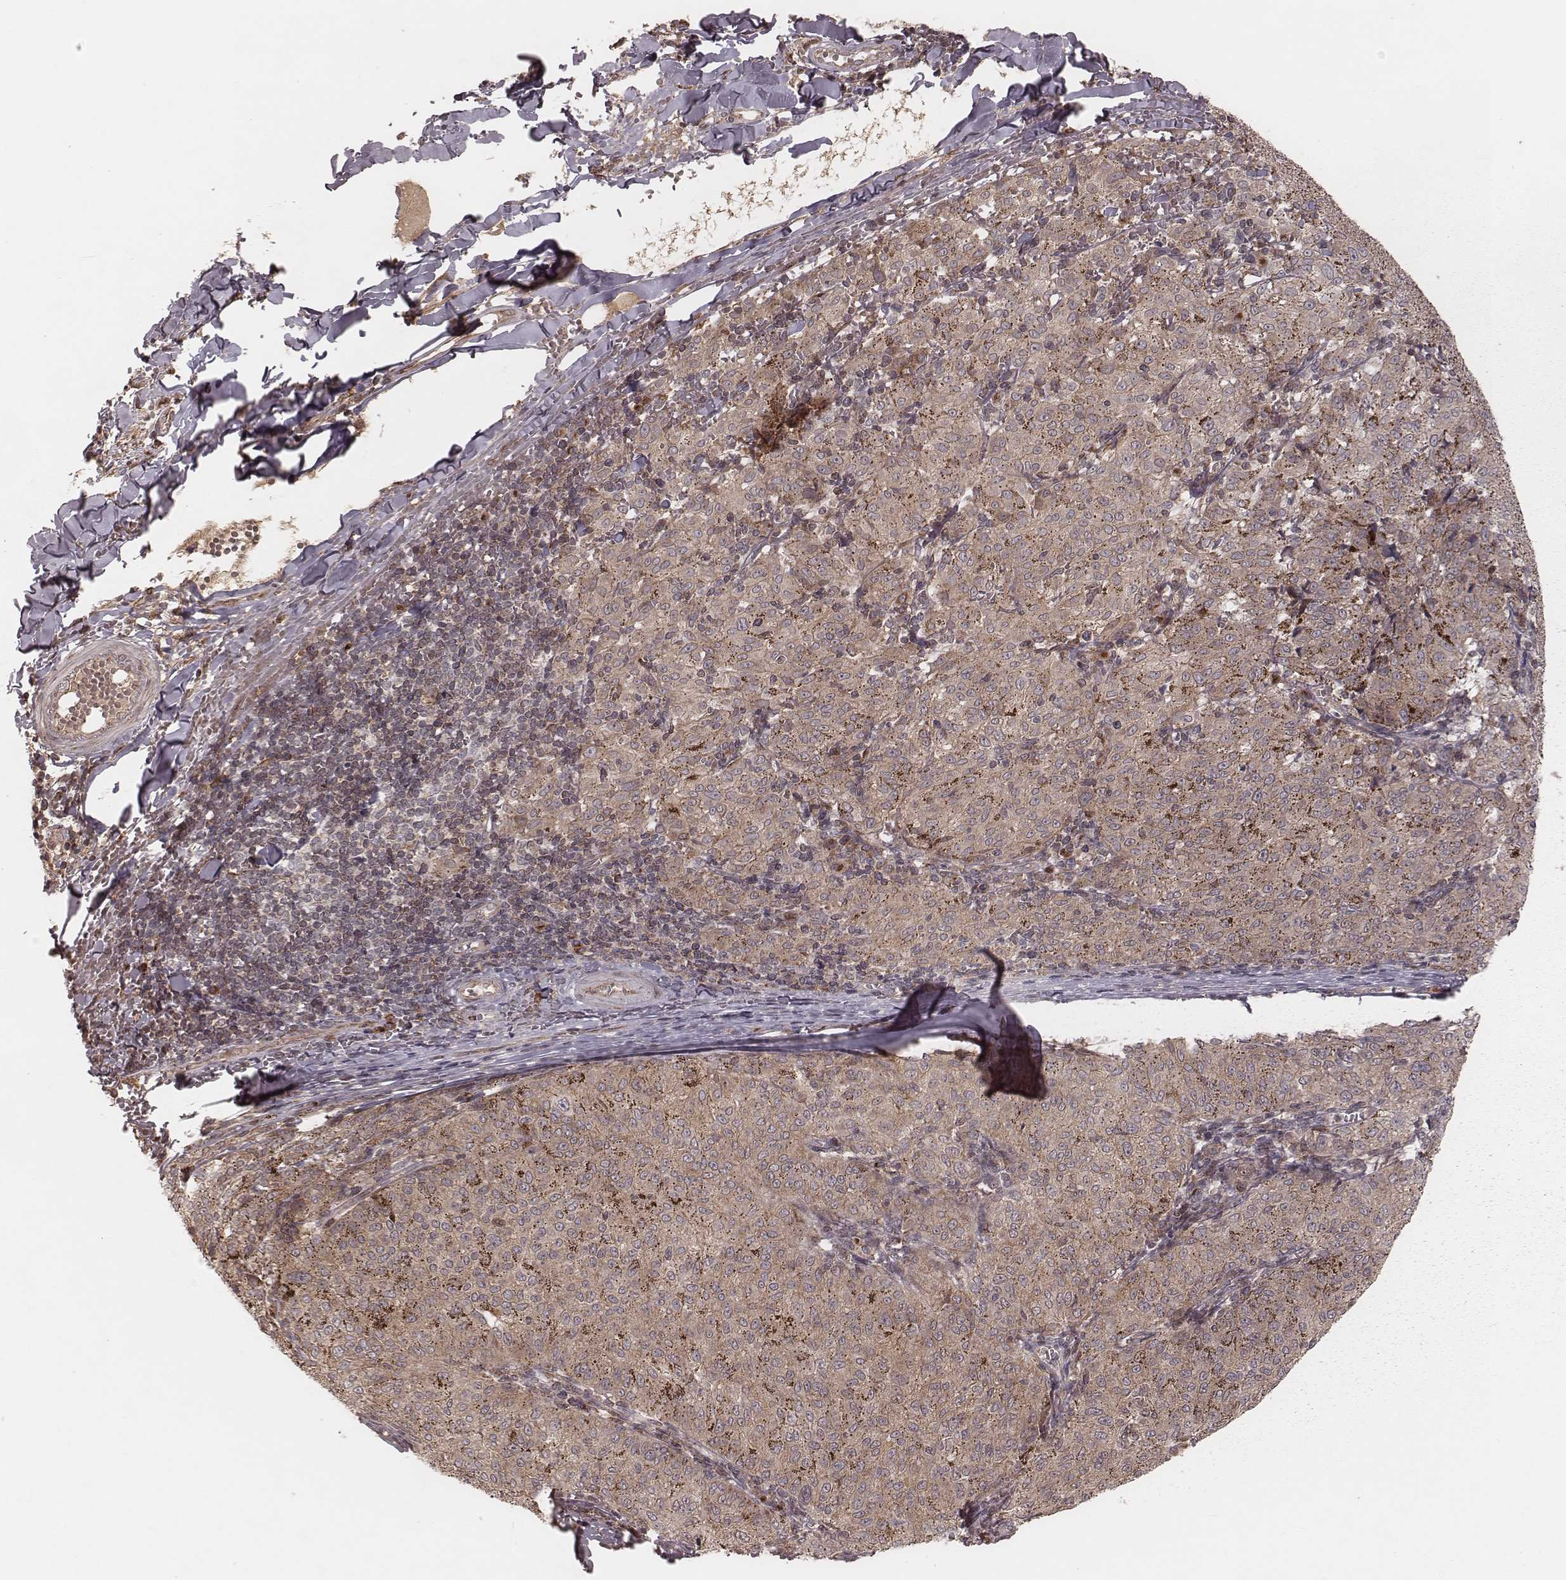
{"staining": {"intensity": "moderate", "quantity": ">75%", "location": "cytoplasmic/membranous"}, "tissue": "melanoma", "cell_type": "Tumor cells", "image_type": "cancer", "snomed": [{"axis": "morphology", "description": "Malignant melanoma, NOS"}, {"axis": "topography", "description": "Skin"}], "caption": "Melanoma stained with DAB immunohistochemistry (IHC) shows medium levels of moderate cytoplasmic/membranous positivity in about >75% of tumor cells. The staining was performed using DAB to visualize the protein expression in brown, while the nuclei were stained in blue with hematoxylin (Magnification: 20x).", "gene": "MYO19", "patient": {"sex": "female", "age": 72}}